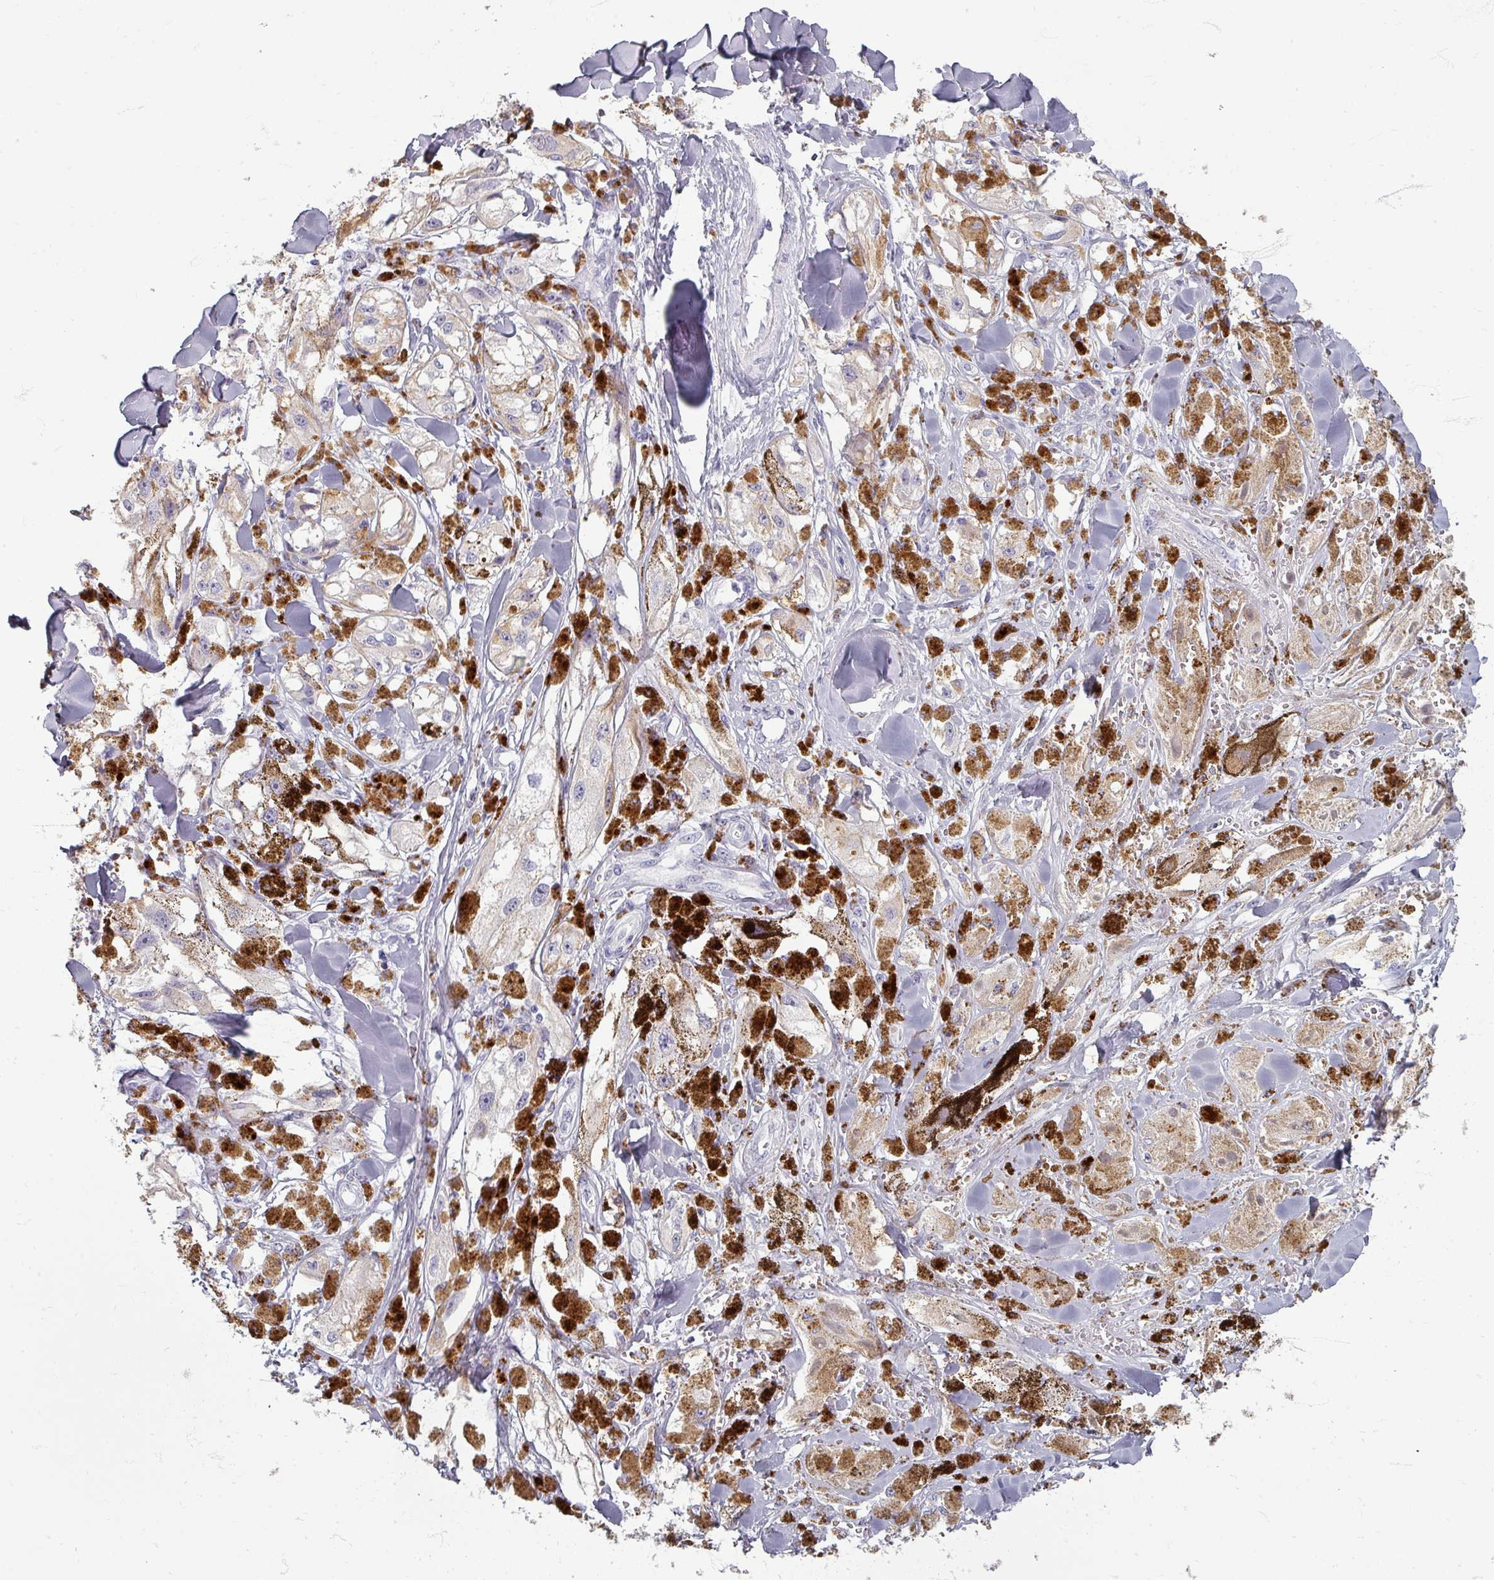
{"staining": {"intensity": "negative", "quantity": "none", "location": "none"}, "tissue": "melanoma", "cell_type": "Tumor cells", "image_type": "cancer", "snomed": [{"axis": "morphology", "description": "Malignant melanoma, NOS"}, {"axis": "topography", "description": "Skin"}], "caption": "The photomicrograph displays no staining of tumor cells in malignant melanoma. (Stains: DAB (3,3'-diaminobenzidine) immunohistochemistry with hematoxylin counter stain, Microscopy: brightfield microscopy at high magnification).", "gene": "ZNF878", "patient": {"sex": "male", "age": 88}}